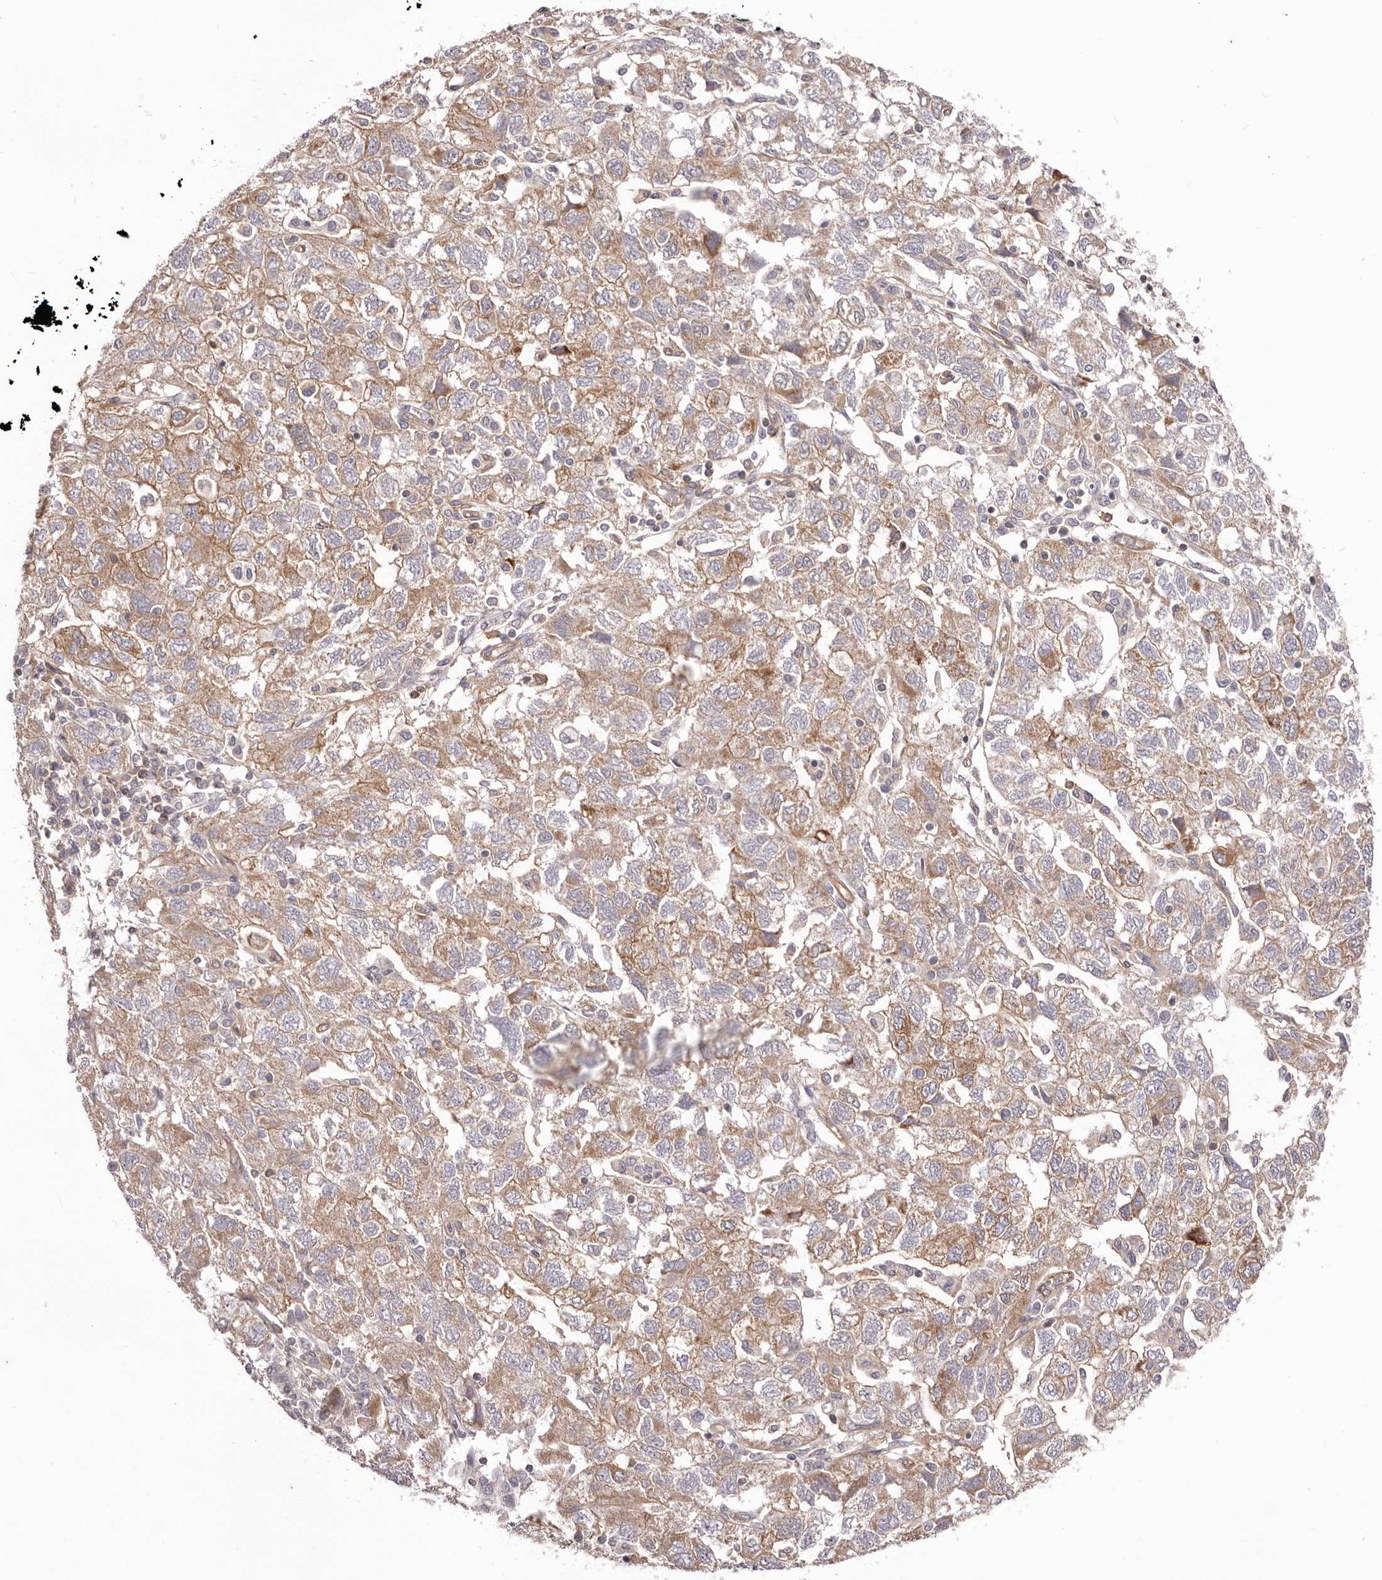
{"staining": {"intensity": "moderate", "quantity": ">75%", "location": "cytoplasmic/membranous"}, "tissue": "ovarian cancer", "cell_type": "Tumor cells", "image_type": "cancer", "snomed": [{"axis": "morphology", "description": "Carcinoma, NOS"}, {"axis": "morphology", "description": "Cystadenocarcinoma, serous, NOS"}, {"axis": "topography", "description": "Ovary"}], "caption": "This photomicrograph exhibits immunohistochemistry (IHC) staining of human ovarian serous cystadenocarcinoma, with medium moderate cytoplasmic/membranous expression in about >75% of tumor cells.", "gene": "DMRT2", "patient": {"sex": "female", "age": 69}}